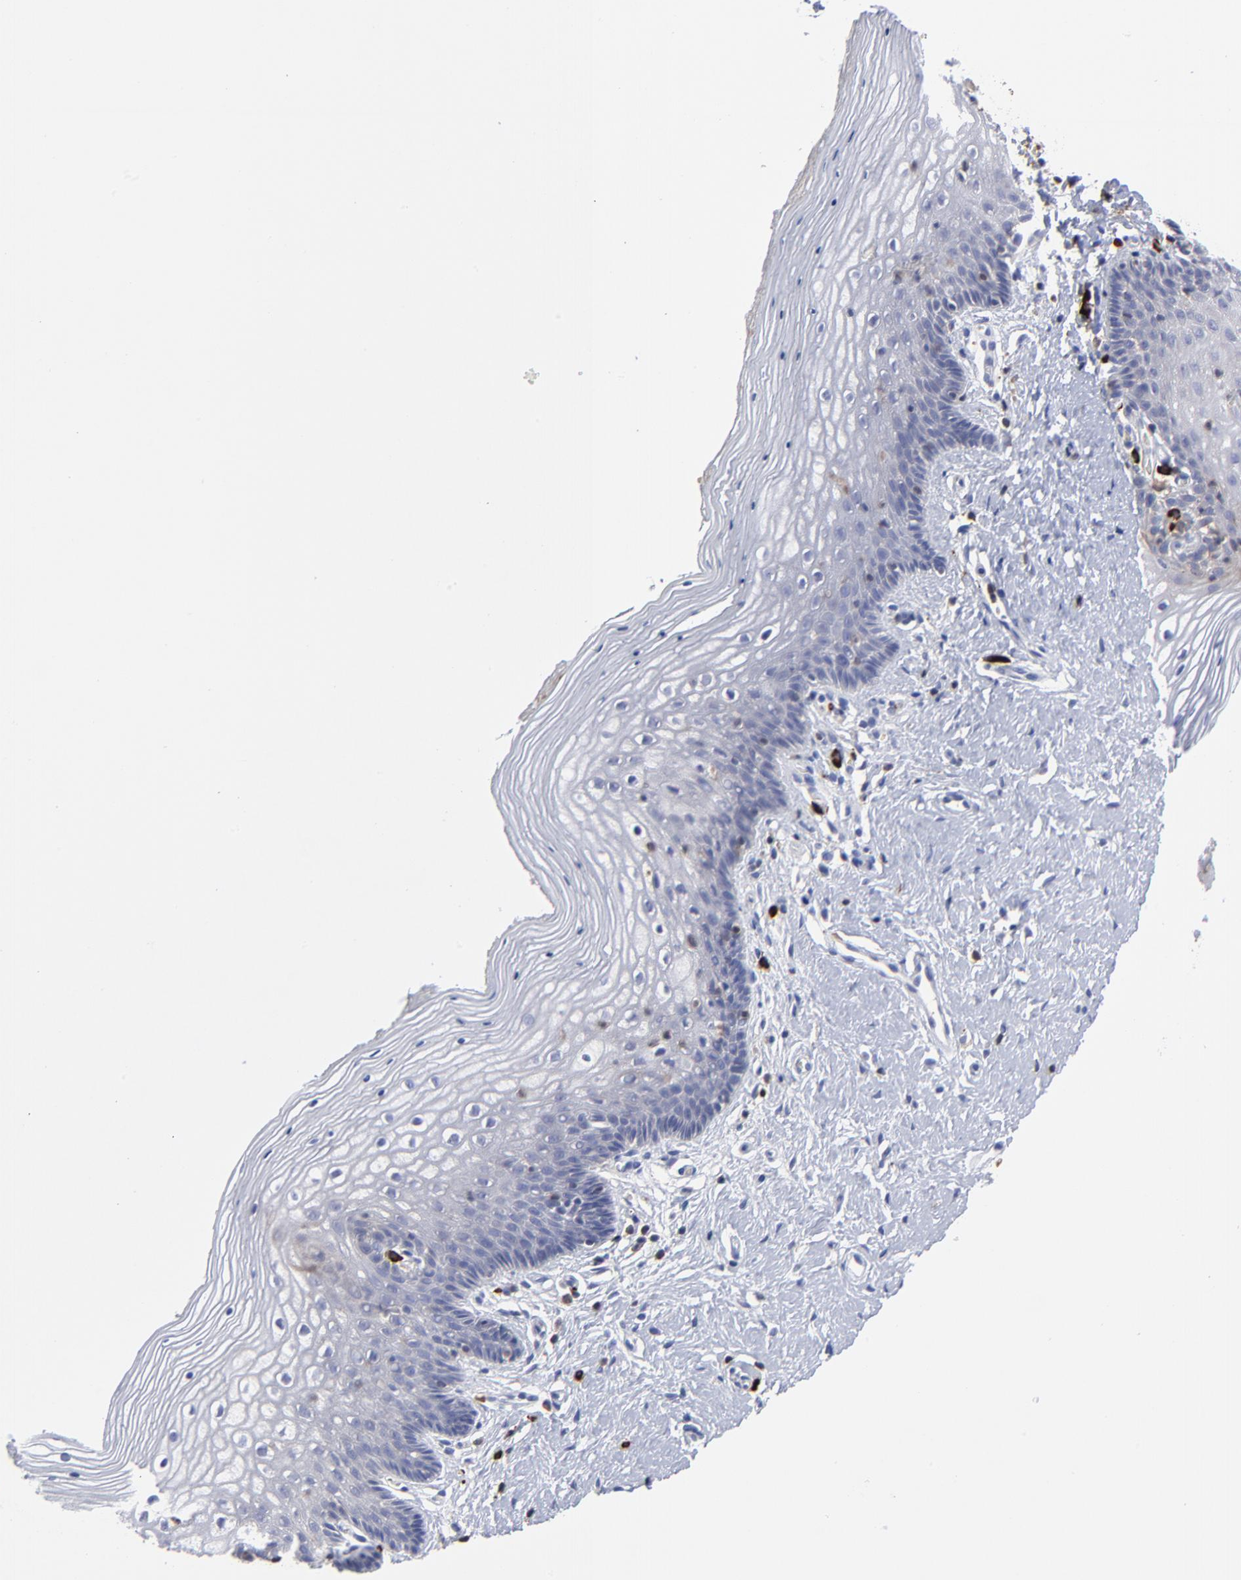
{"staining": {"intensity": "negative", "quantity": "none", "location": "none"}, "tissue": "vagina", "cell_type": "Squamous epithelial cells", "image_type": "normal", "snomed": [{"axis": "morphology", "description": "Normal tissue, NOS"}, {"axis": "topography", "description": "Vagina"}], "caption": "IHC of unremarkable vagina reveals no expression in squamous epithelial cells.", "gene": "TBXT", "patient": {"sex": "female", "age": 46}}